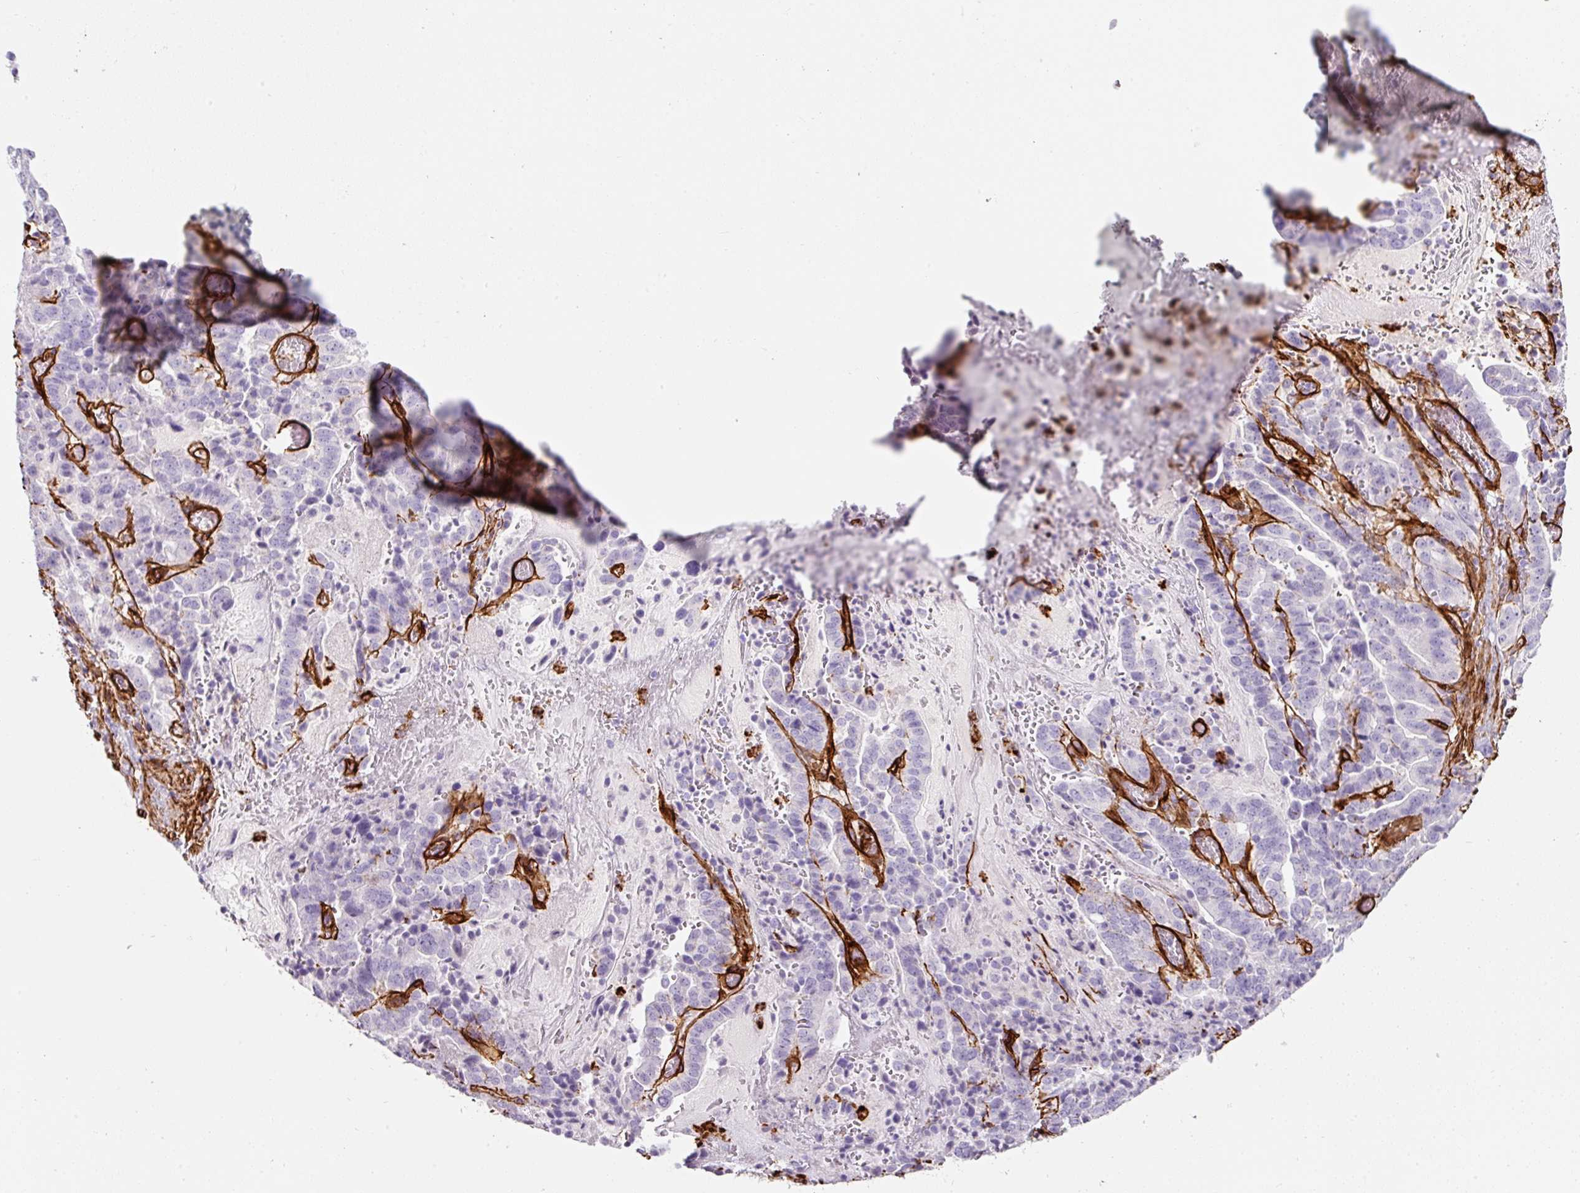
{"staining": {"intensity": "negative", "quantity": "none", "location": "none"}, "tissue": "stomach cancer", "cell_type": "Tumor cells", "image_type": "cancer", "snomed": [{"axis": "morphology", "description": "Adenocarcinoma, NOS"}, {"axis": "topography", "description": "Stomach"}], "caption": "Tumor cells are negative for brown protein staining in stomach cancer.", "gene": "LOXL4", "patient": {"sex": "male", "age": 48}}